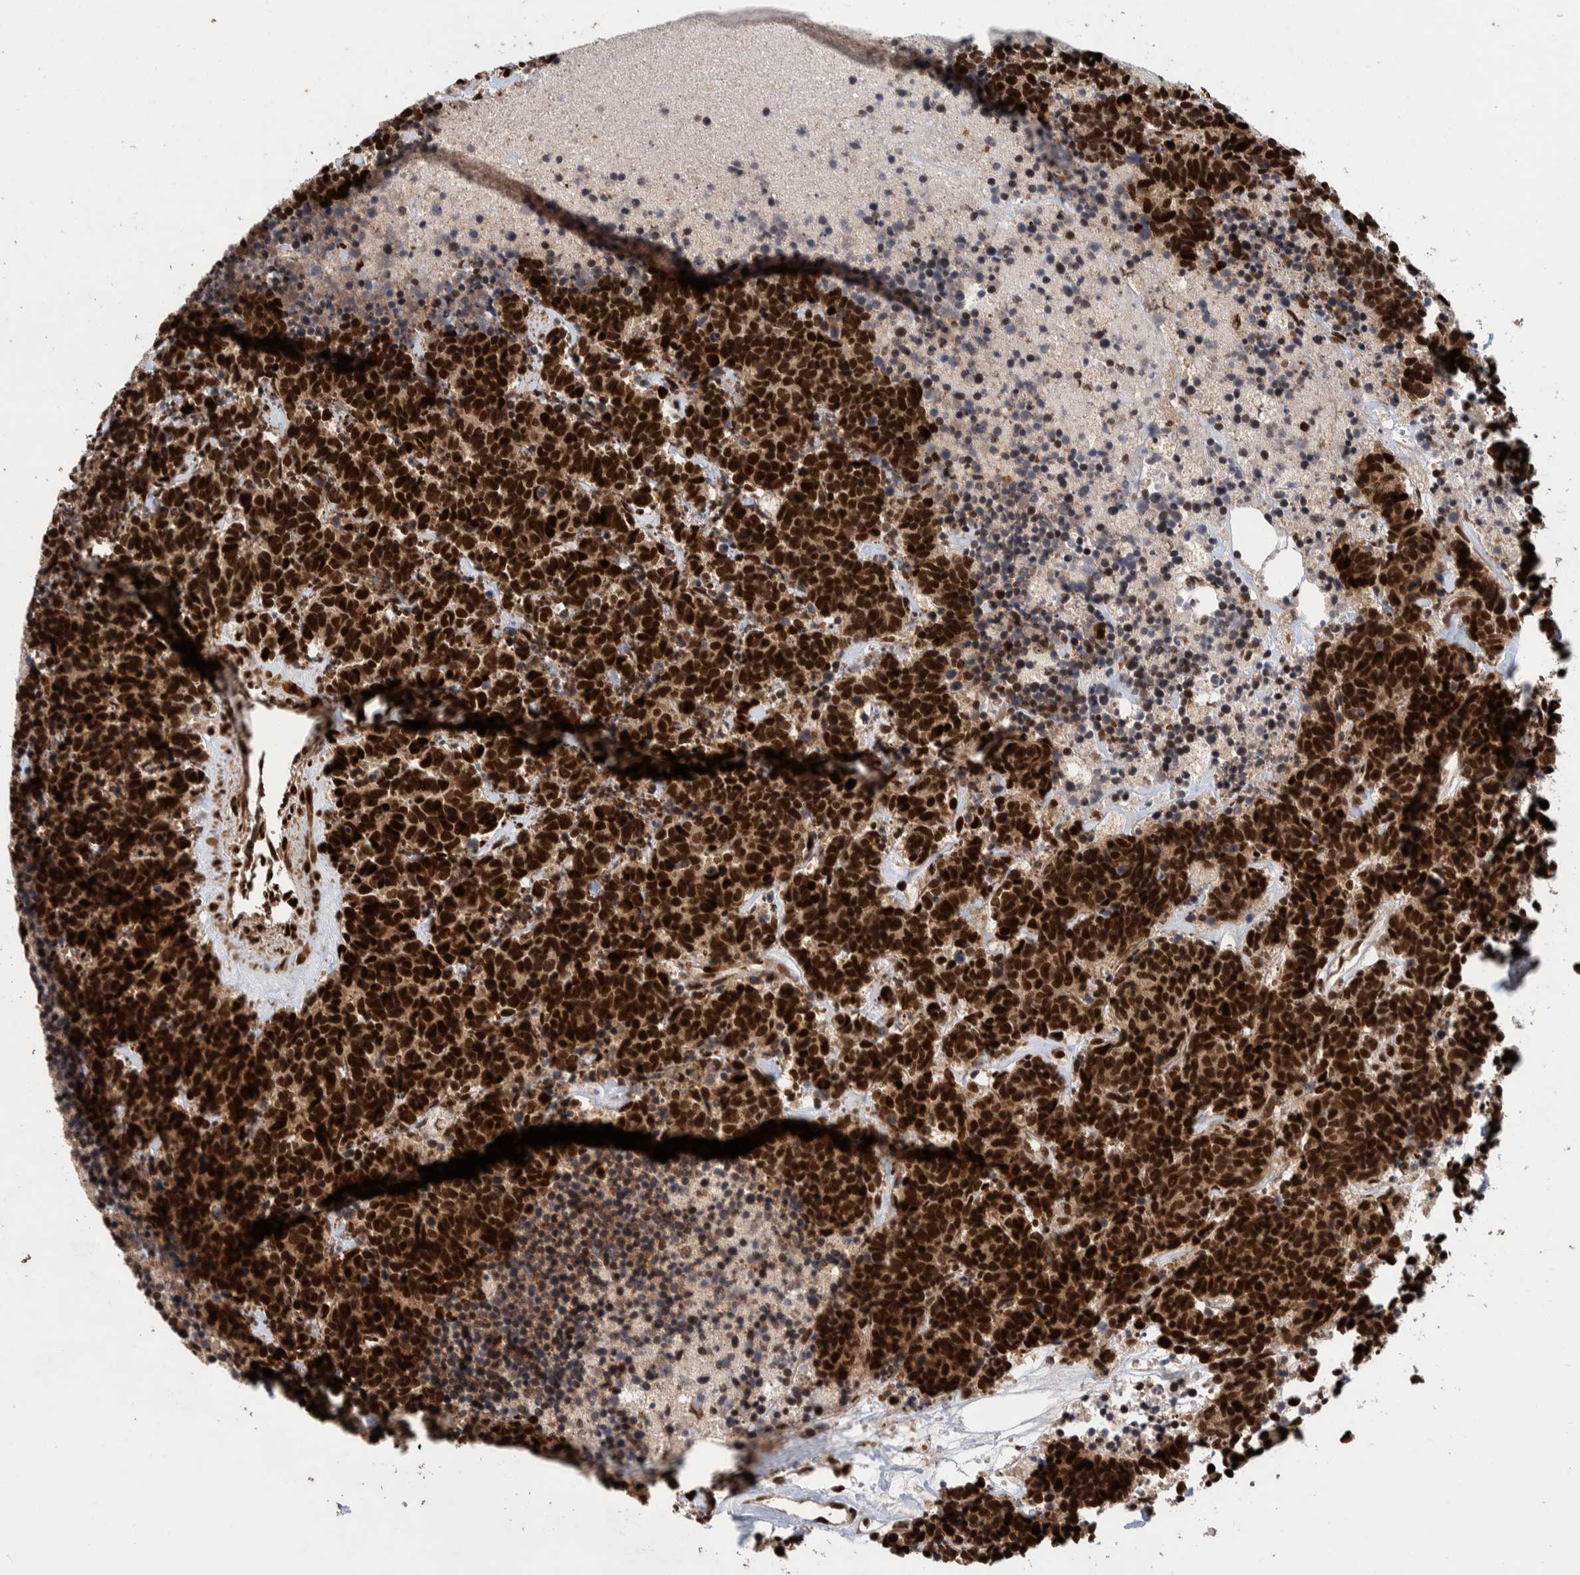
{"staining": {"intensity": "strong", "quantity": ">75%", "location": "nuclear"}, "tissue": "carcinoid", "cell_type": "Tumor cells", "image_type": "cancer", "snomed": [{"axis": "morphology", "description": "Carcinoma, NOS"}, {"axis": "morphology", "description": "Carcinoid, malignant, NOS"}, {"axis": "topography", "description": "Urinary bladder"}], "caption": "Tumor cells exhibit high levels of strong nuclear expression in approximately >75% of cells in carcinoma.", "gene": "CHD4", "patient": {"sex": "male", "age": 57}}